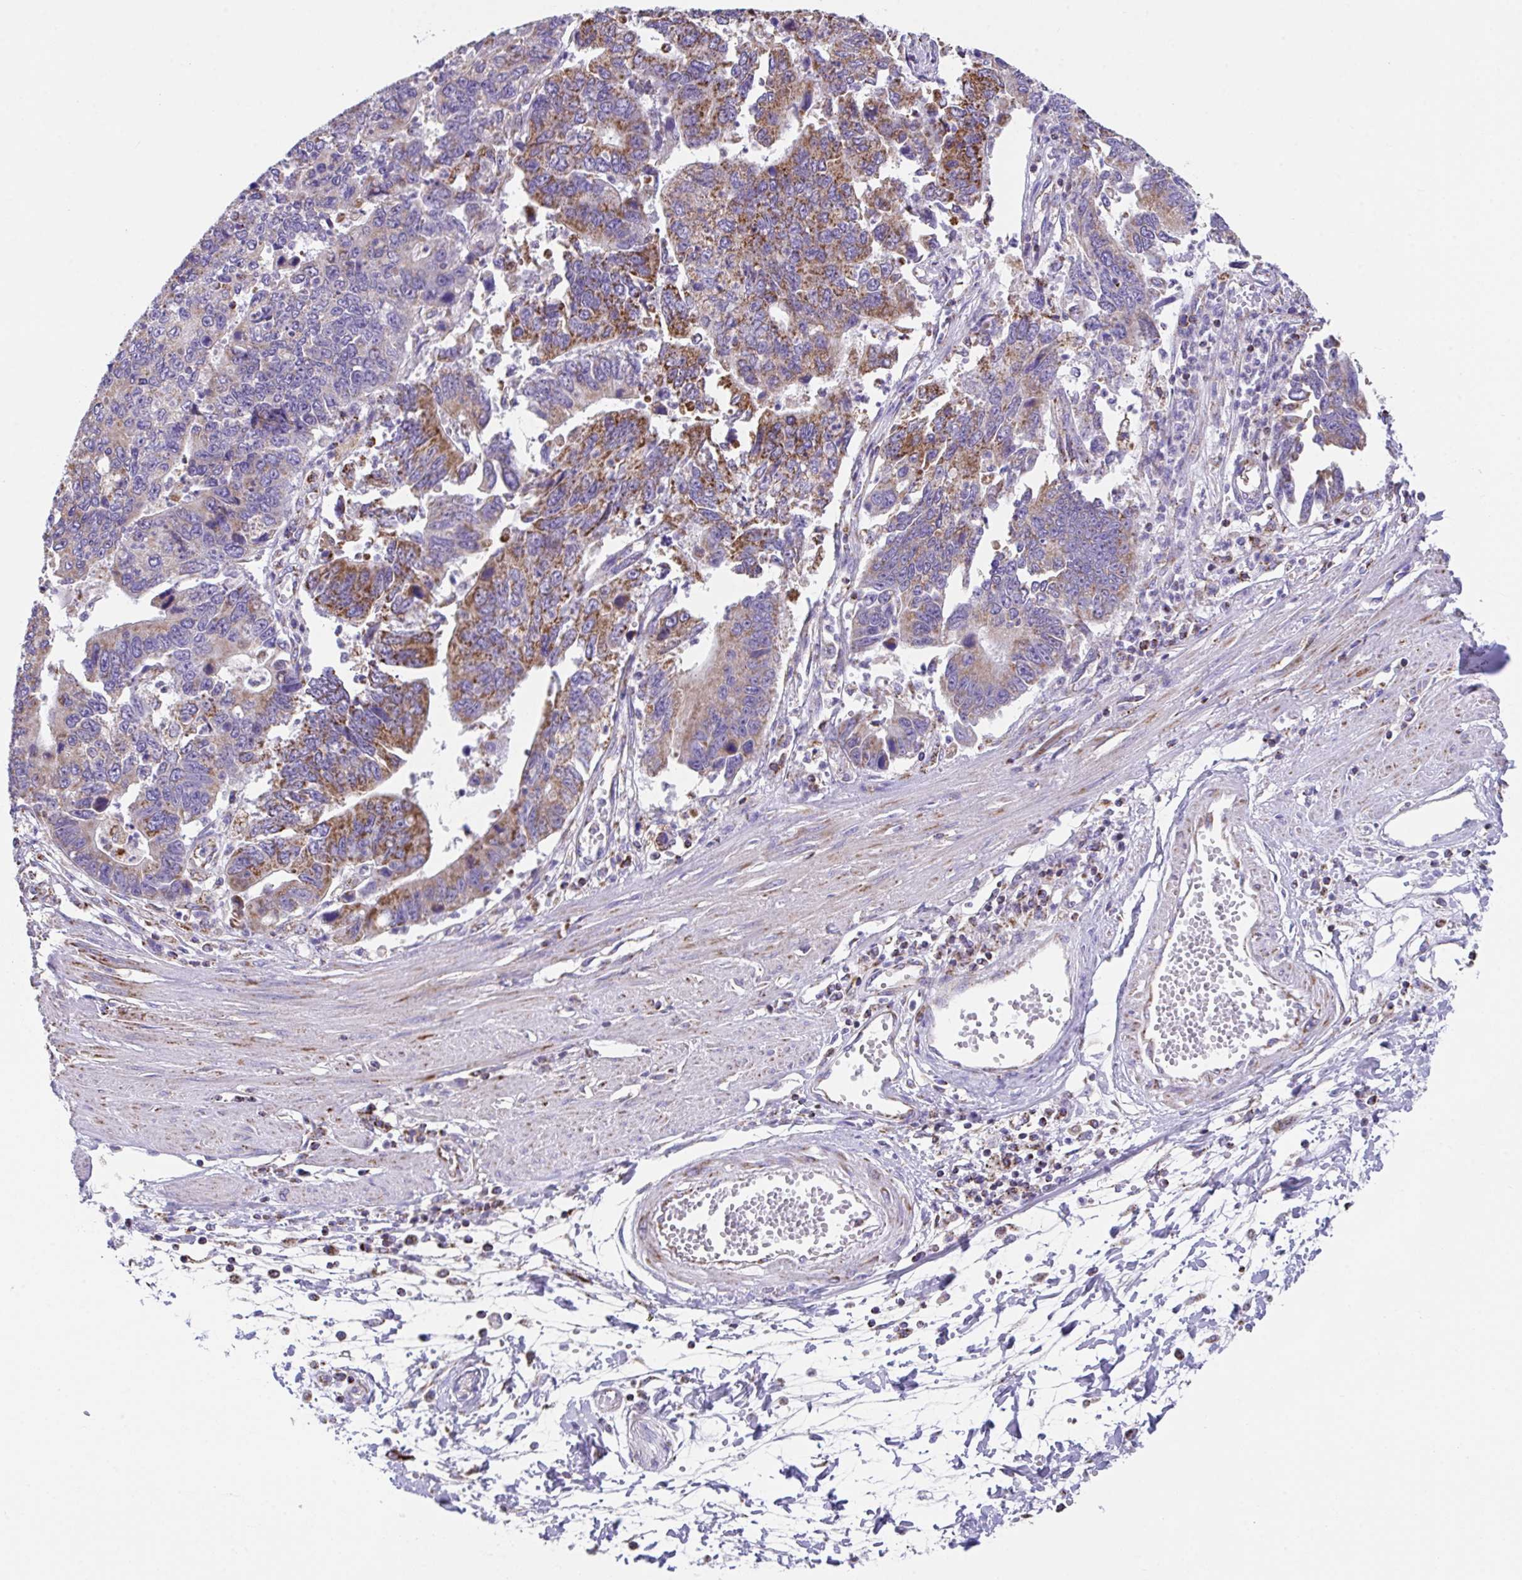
{"staining": {"intensity": "moderate", "quantity": "25%-75%", "location": "cytoplasmic/membranous"}, "tissue": "stomach cancer", "cell_type": "Tumor cells", "image_type": "cancer", "snomed": [{"axis": "morphology", "description": "Adenocarcinoma, NOS"}, {"axis": "topography", "description": "Stomach"}], "caption": "Immunohistochemistry (DAB) staining of stomach cancer demonstrates moderate cytoplasmic/membranous protein staining in about 25%-75% of tumor cells.", "gene": "PCMTD2", "patient": {"sex": "male", "age": 59}}